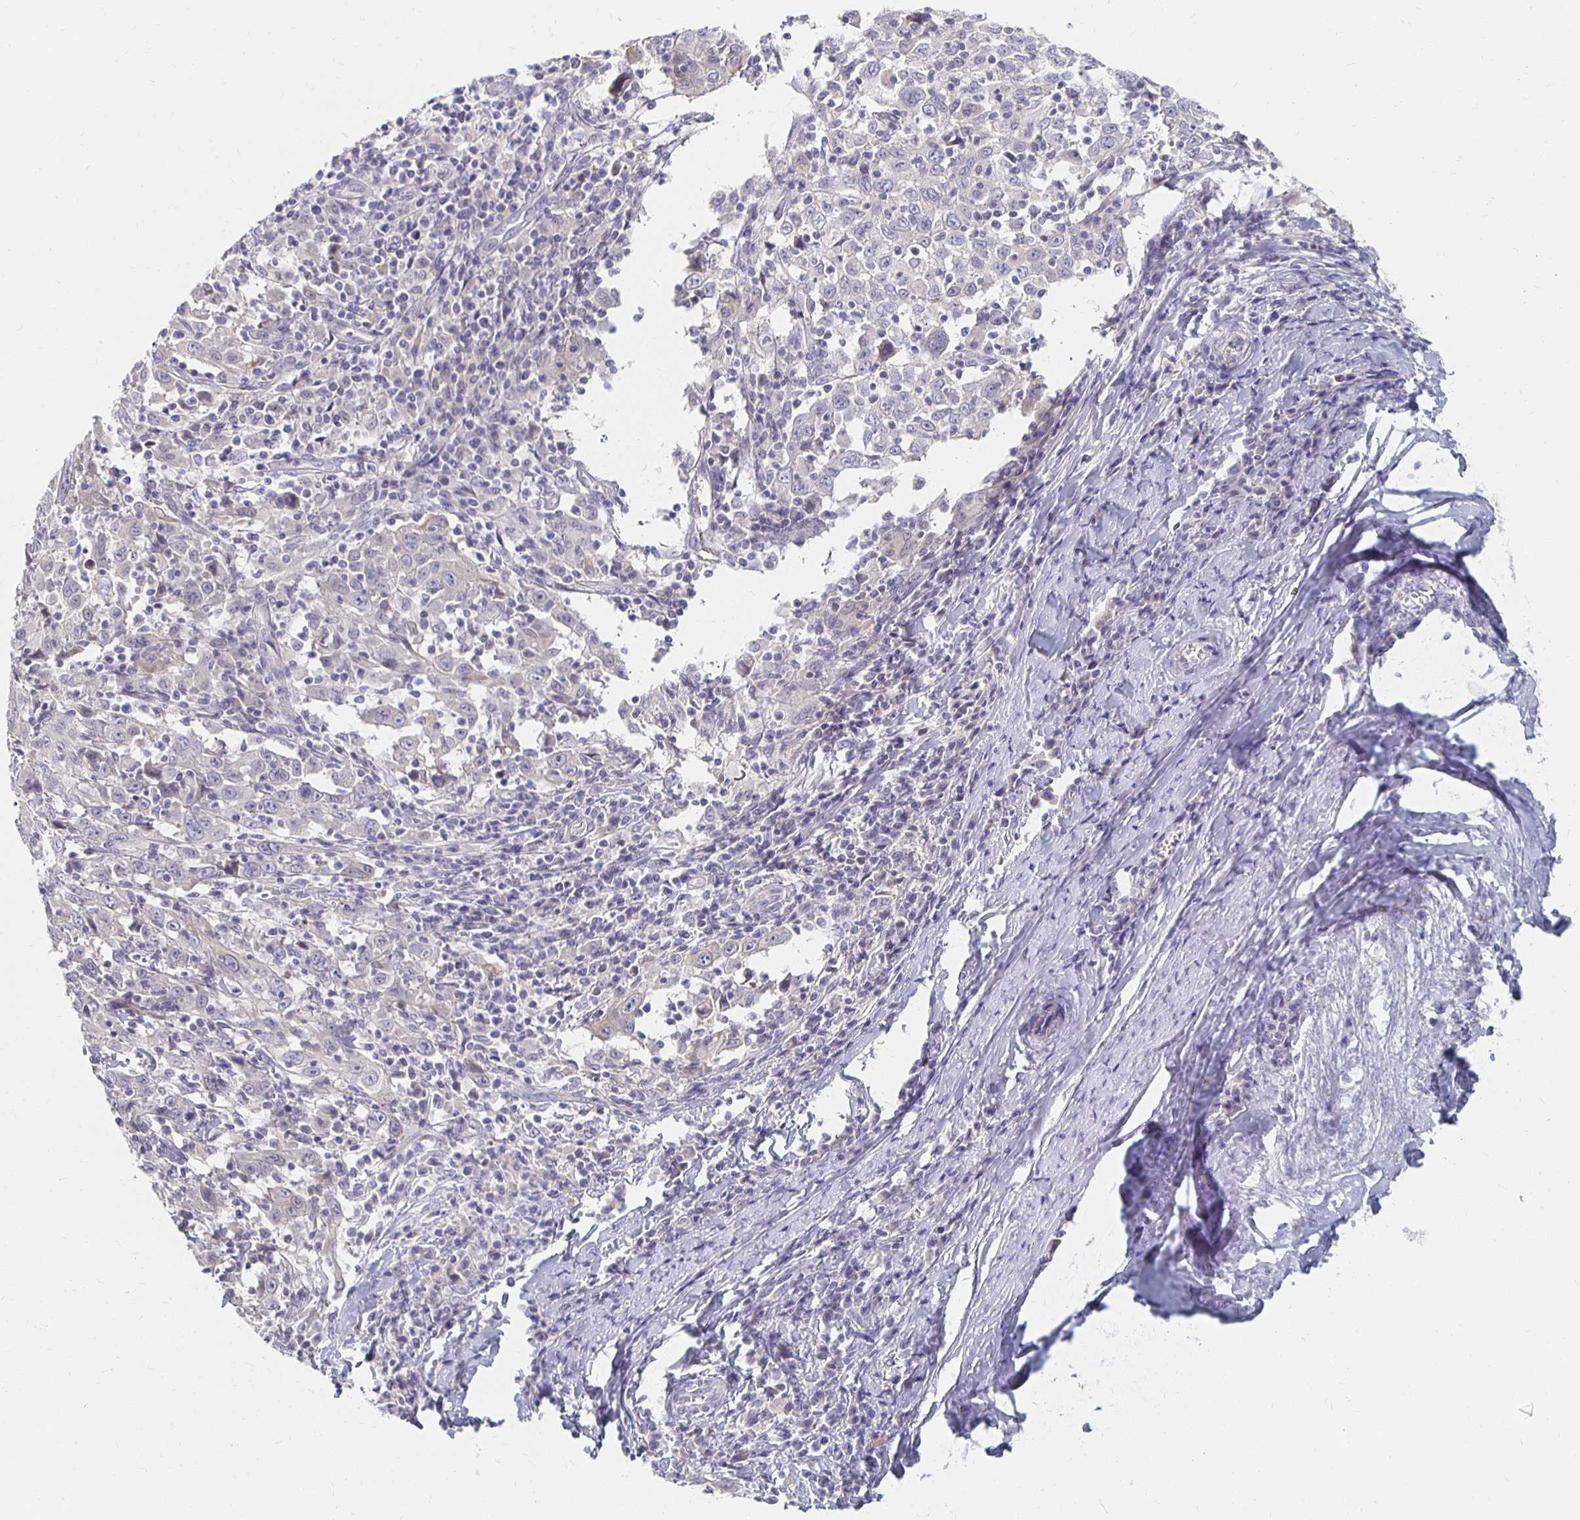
{"staining": {"intensity": "negative", "quantity": "none", "location": "none"}, "tissue": "cervical cancer", "cell_type": "Tumor cells", "image_type": "cancer", "snomed": [{"axis": "morphology", "description": "Squamous cell carcinoma, NOS"}, {"axis": "topography", "description": "Cervix"}], "caption": "High power microscopy image of an immunohistochemistry (IHC) image of cervical cancer (squamous cell carcinoma), revealing no significant expression in tumor cells.", "gene": "FKRP", "patient": {"sex": "female", "age": 46}}